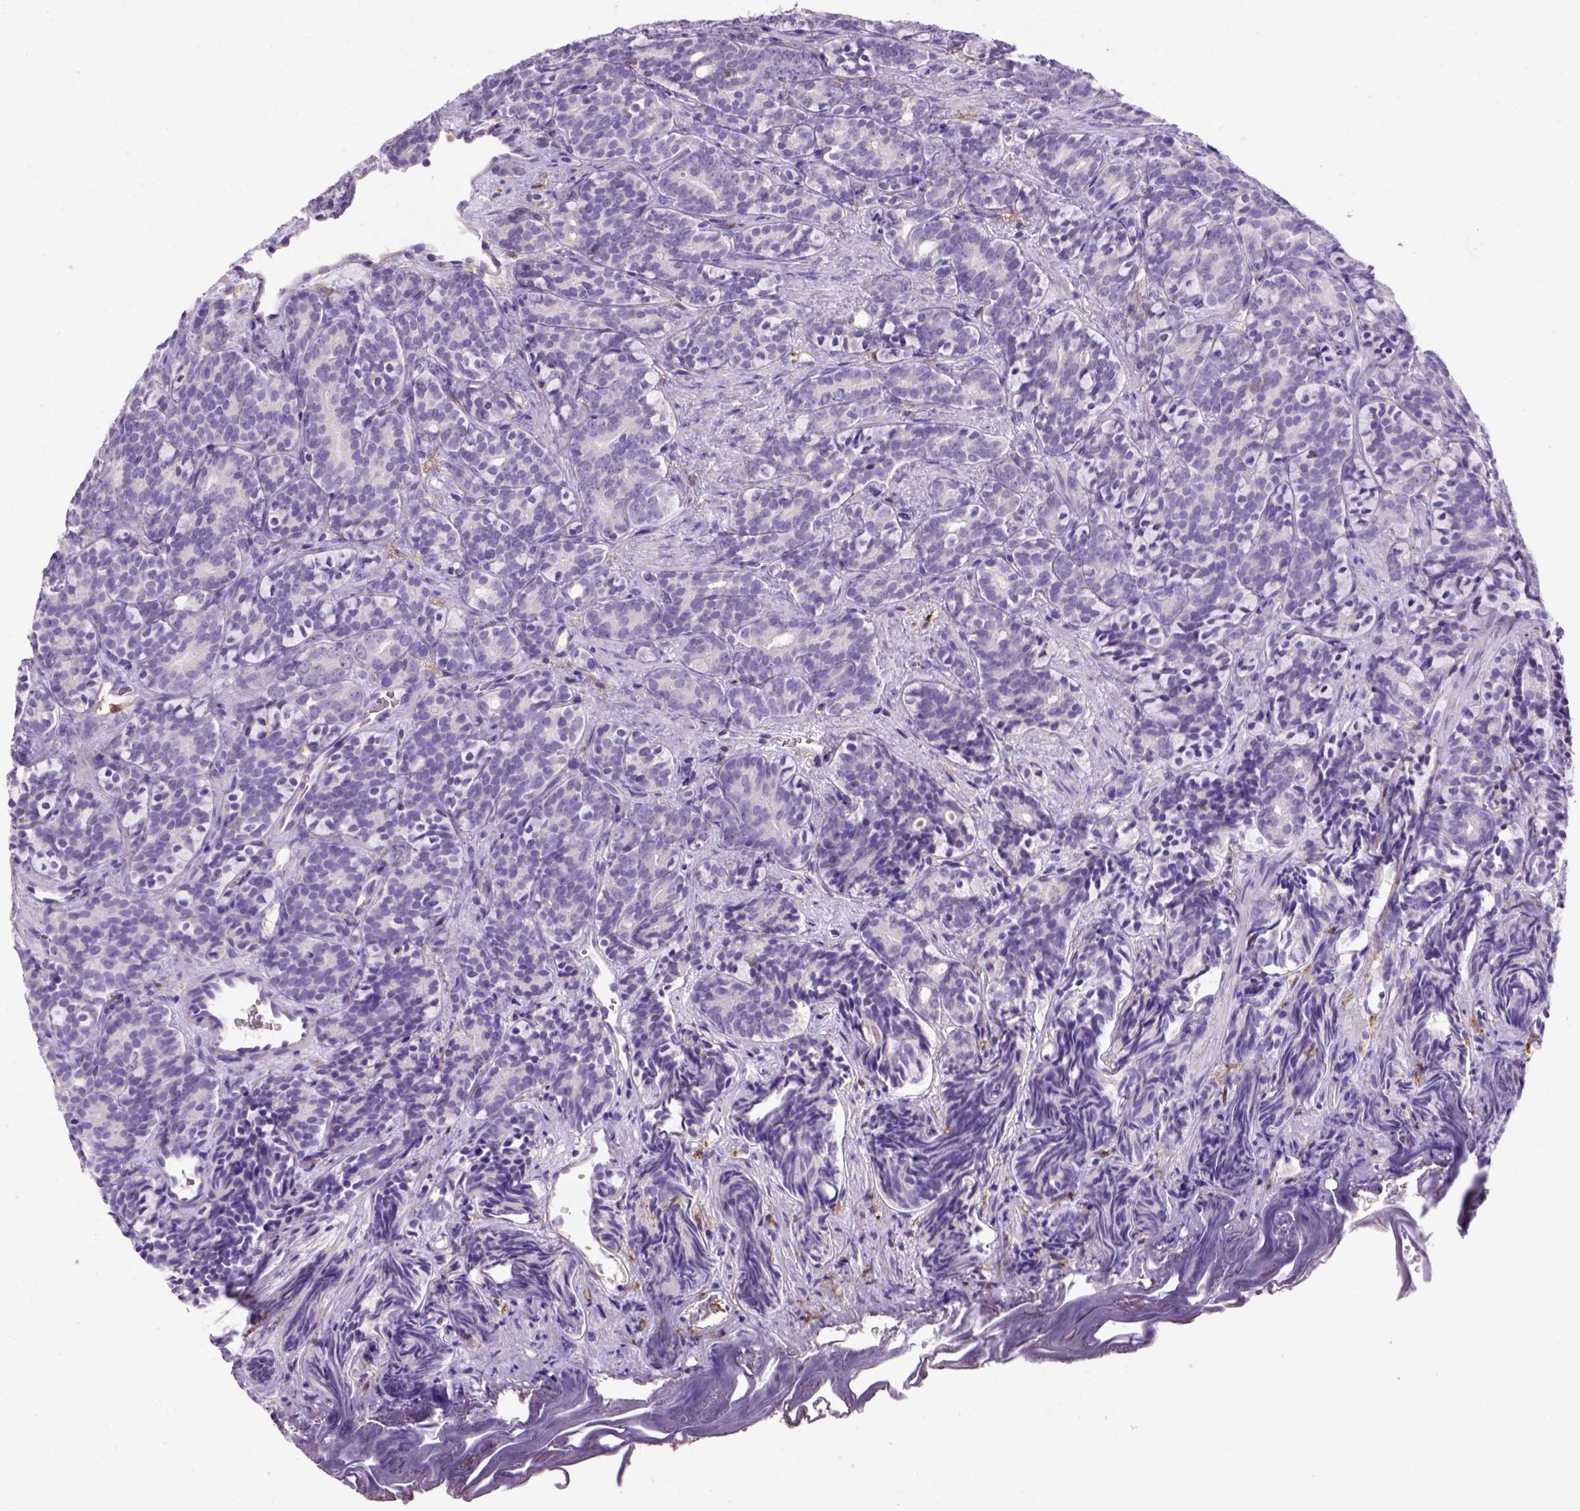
{"staining": {"intensity": "negative", "quantity": "none", "location": "none"}, "tissue": "prostate cancer", "cell_type": "Tumor cells", "image_type": "cancer", "snomed": [{"axis": "morphology", "description": "Adenocarcinoma, High grade"}, {"axis": "topography", "description": "Prostate"}], "caption": "The histopathology image reveals no staining of tumor cells in adenocarcinoma (high-grade) (prostate). (DAB immunohistochemistry (IHC) visualized using brightfield microscopy, high magnification).", "gene": "CD14", "patient": {"sex": "male", "age": 84}}